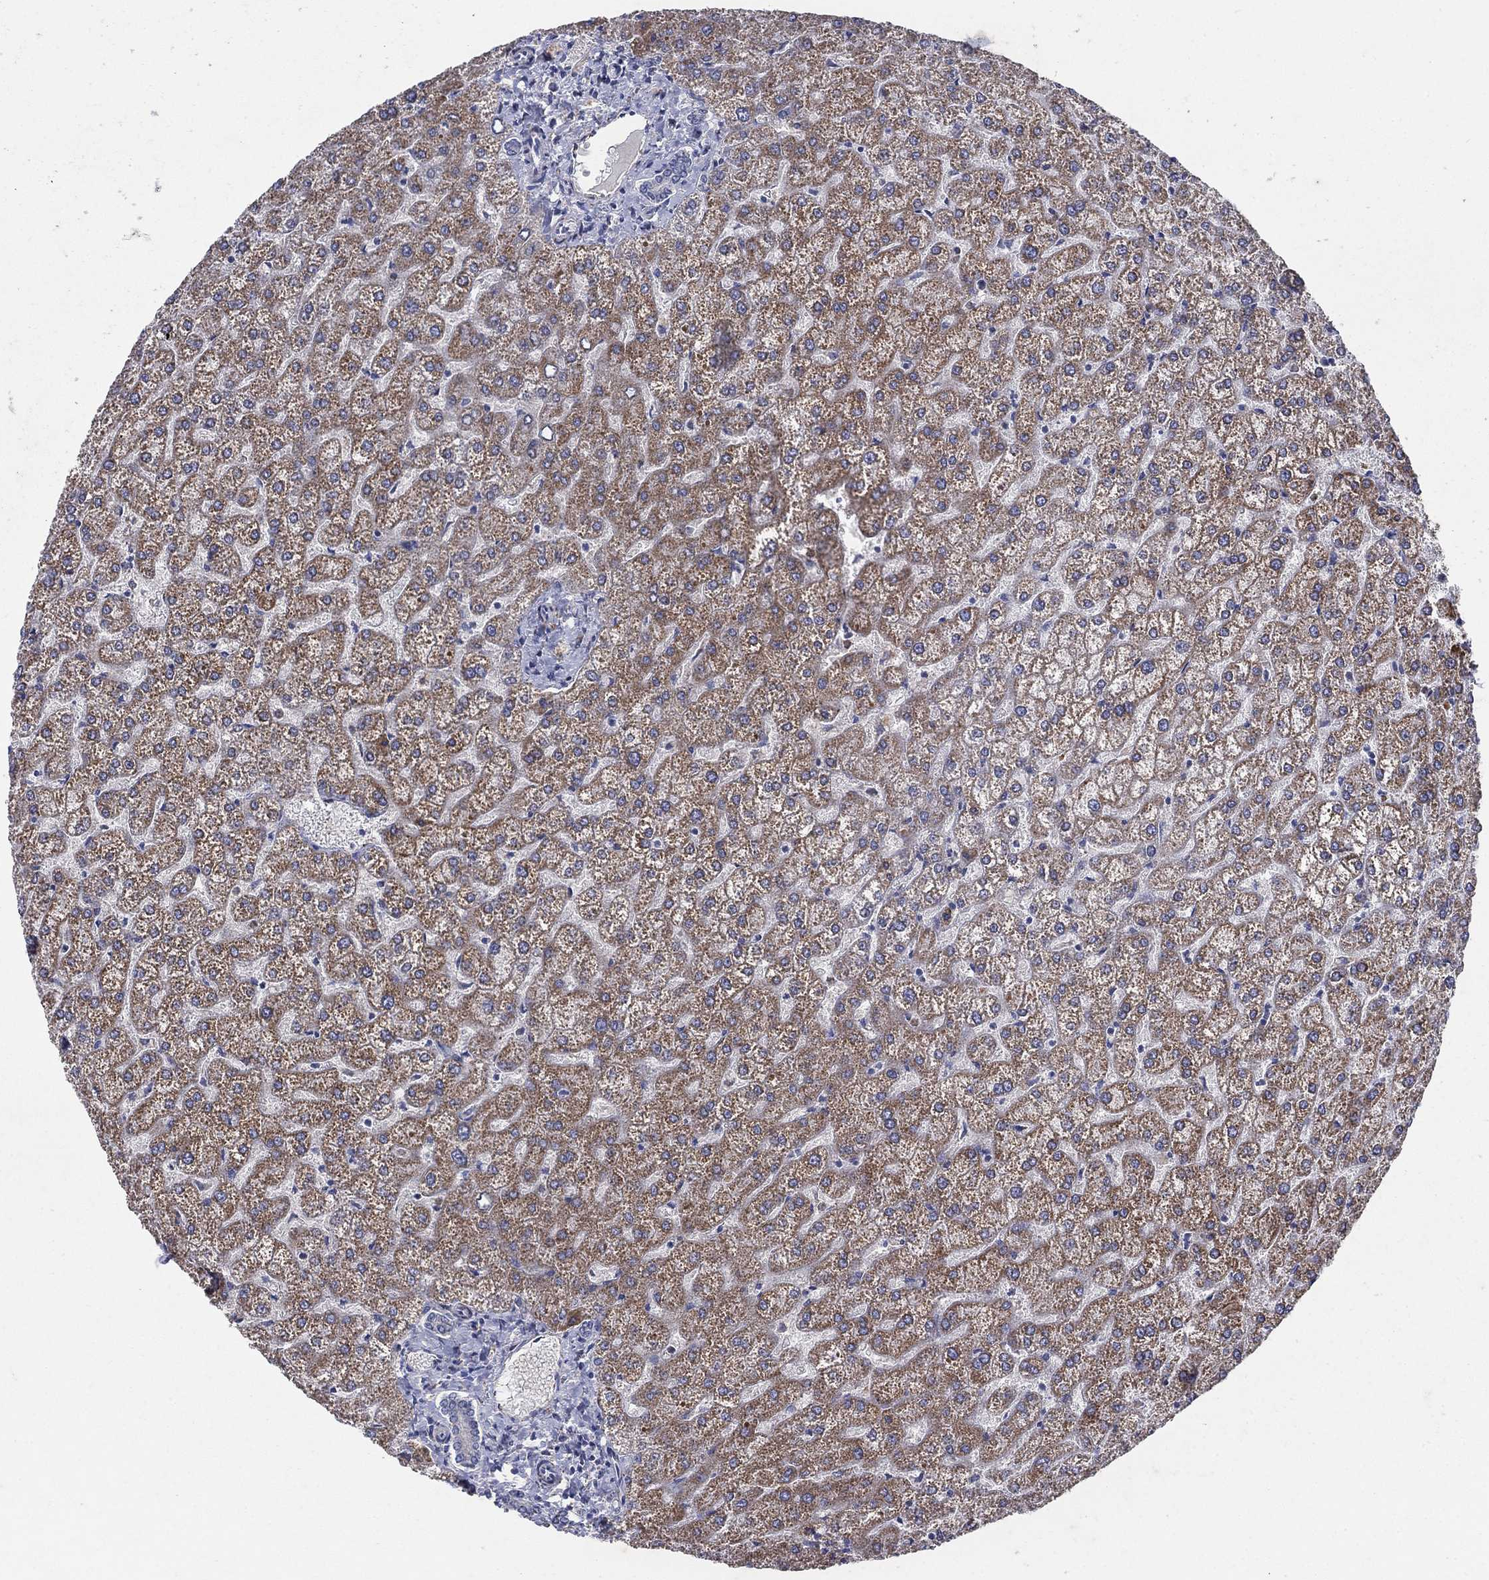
{"staining": {"intensity": "negative", "quantity": "none", "location": "none"}, "tissue": "liver", "cell_type": "Cholangiocytes", "image_type": "normal", "snomed": [{"axis": "morphology", "description": "Normal tissue, NOS"}, {"axis": "topography", "description": "Liver"}], "caption": "A histopathology image of human liver is negative for staining in cholangiocytes. The staining was performed using DAB to visualize the protein expression in brown, while the nuclei were stained in blue with hematoxylin (Magnification: 20x).", "gene": "PNPLA2", "patient": {"sex": "female", "age": 32}}